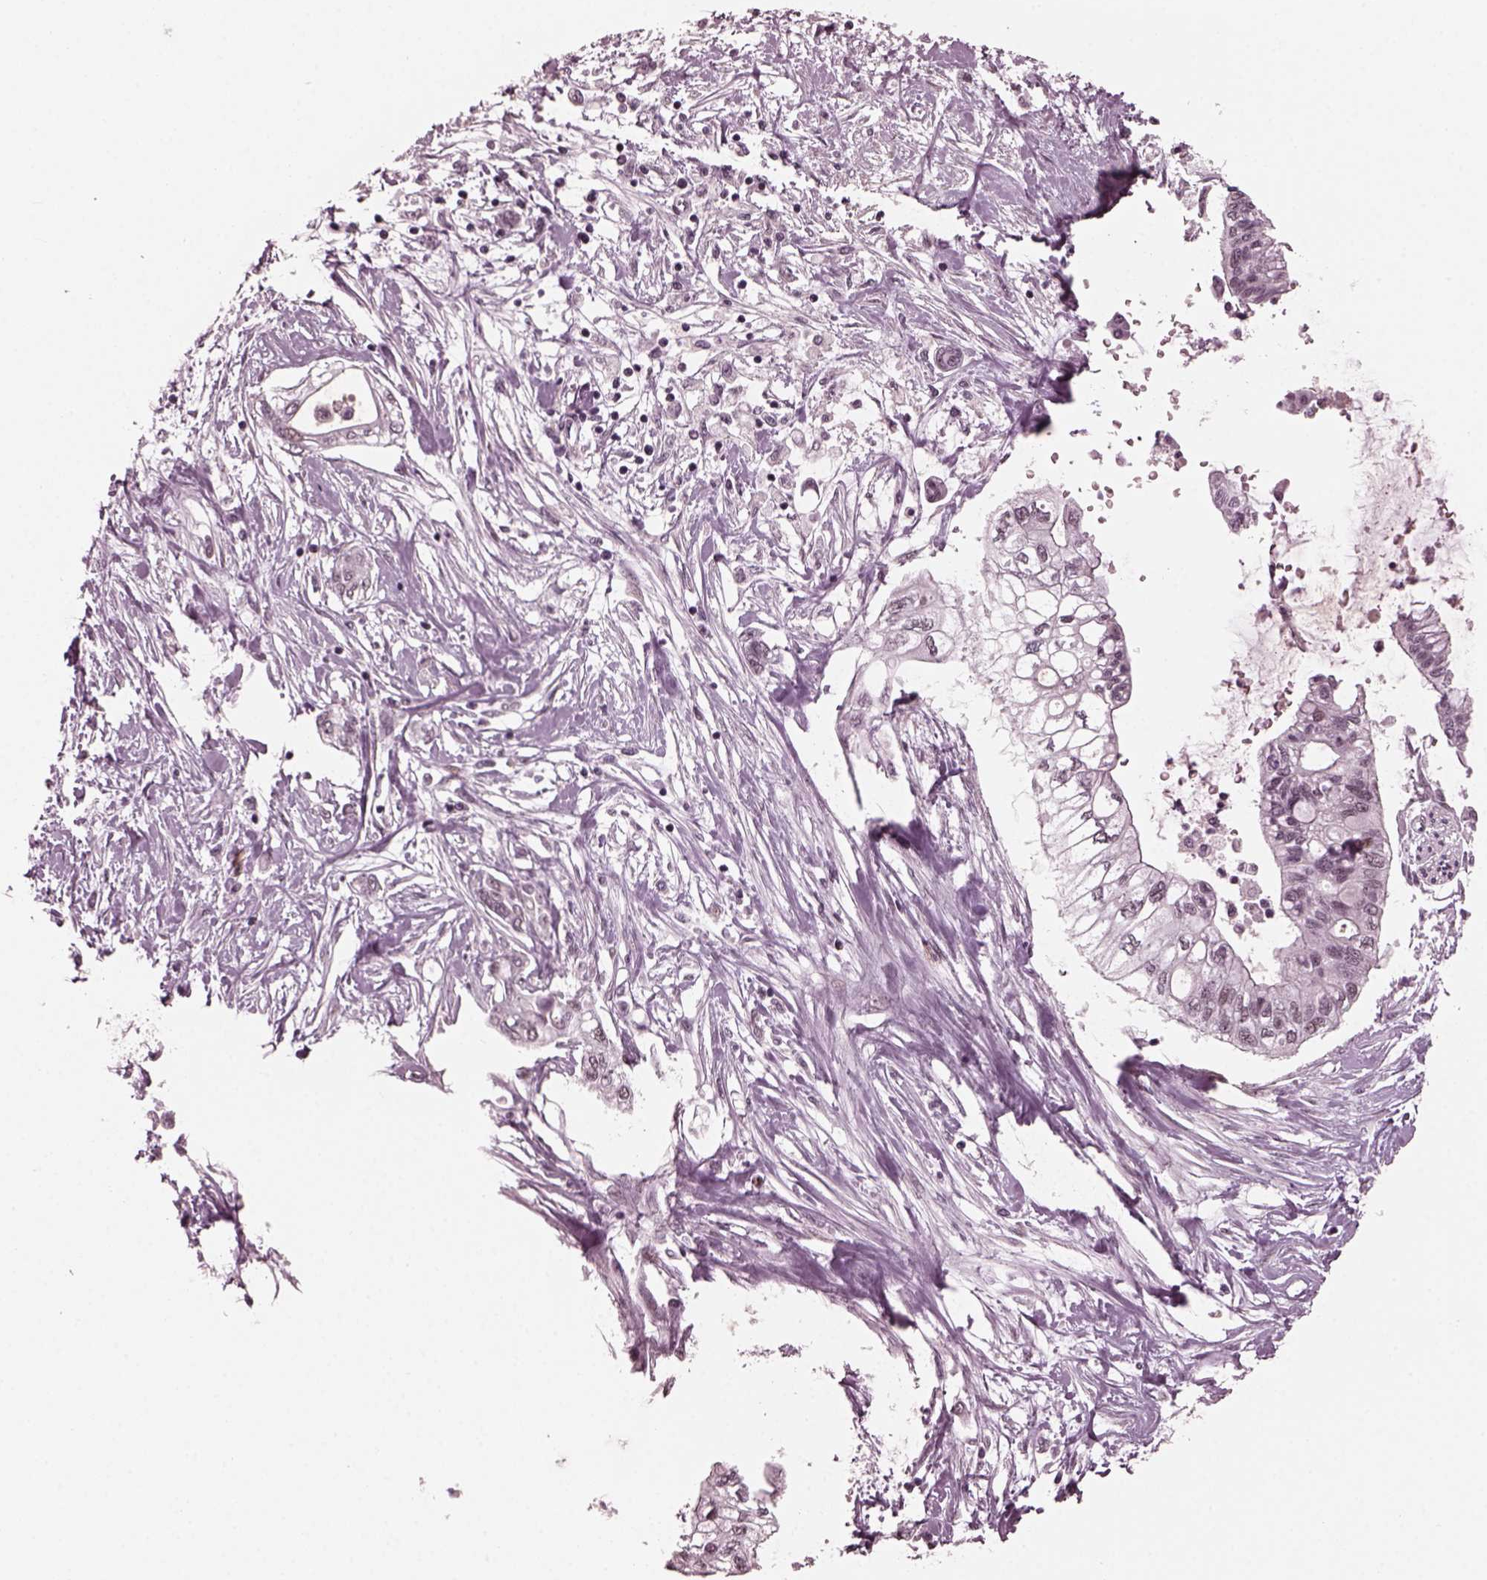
{"staining": {"intensity": "negative", "quantity": "none", "location": "none"}, "tissue": "pancreatic cancer", "cell_type": "Tumor cells", "image_type": "cancer", "snomed": [{"axis": "morphology", "description": "Adenocarcinoma, NOS"}, {"axis": "topography", "description": "Pancreas"}], "caption": "This is an IHC image of human pancreatic cancer (adenocarcinoma). There is no staining in tumor cells.", "gene": "TRIB3", "patient": {"sex": "female", "age": 77}}